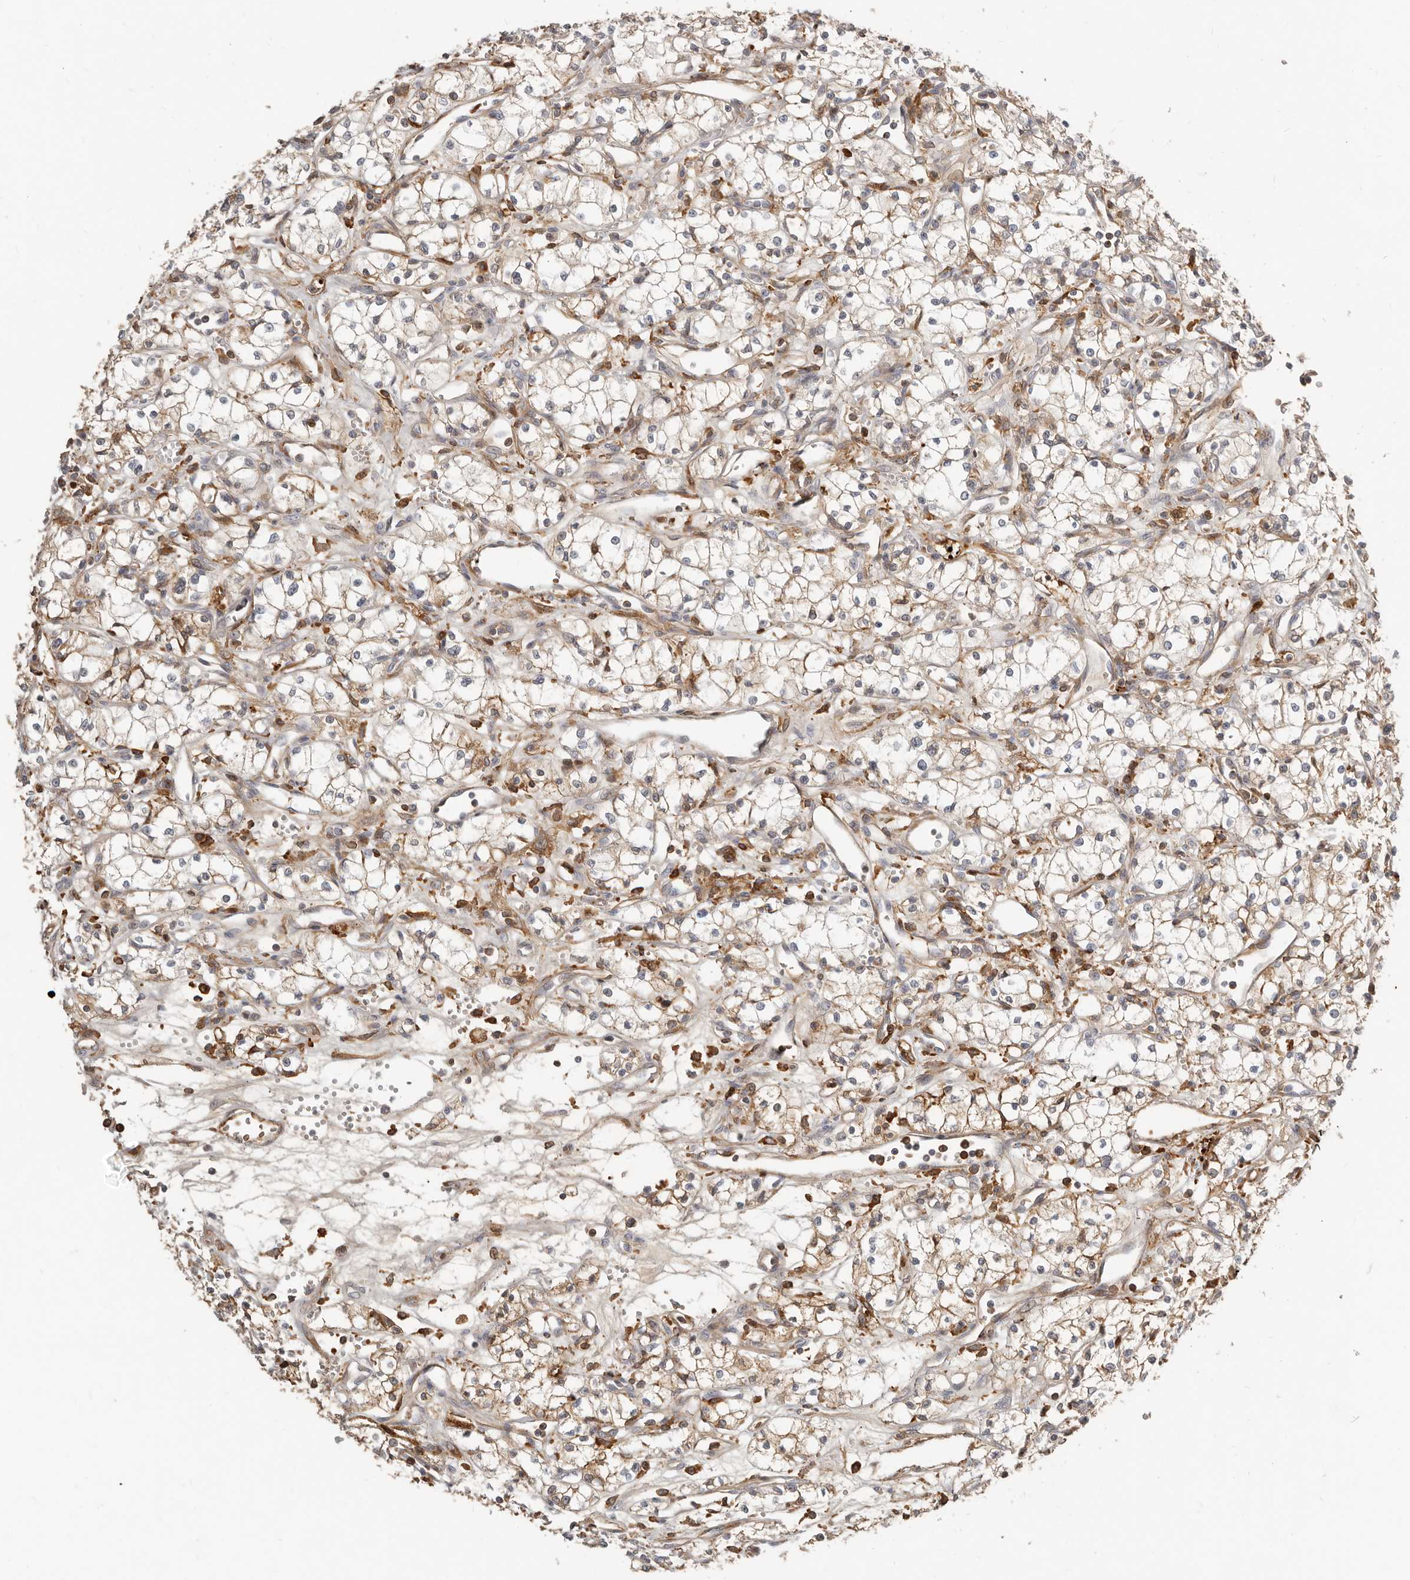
{"staining": {"intensity": "moderate", "quantity": ">75%", "location": "cytoplasmic/membranous"}, "tissue": "renal cancer", "cell_type": "Tumor cells", "image_type": "cancer", "snomed": [{"axis": "morphology", "description": "Adenocarcinoma, NOS"}, {"axis": "topography", "description": "Kidney"}], "caption": "Tumor cells show medium levels of moderate cytoplasmic/membranous expression in about >75% of cells in renal cancer (adenocarcinoma). (brown staining indicates protein expression, while blue staining denotes nuclei).", "gene": "MTFR2", "patient": {"sex": "male", "age": 59}}